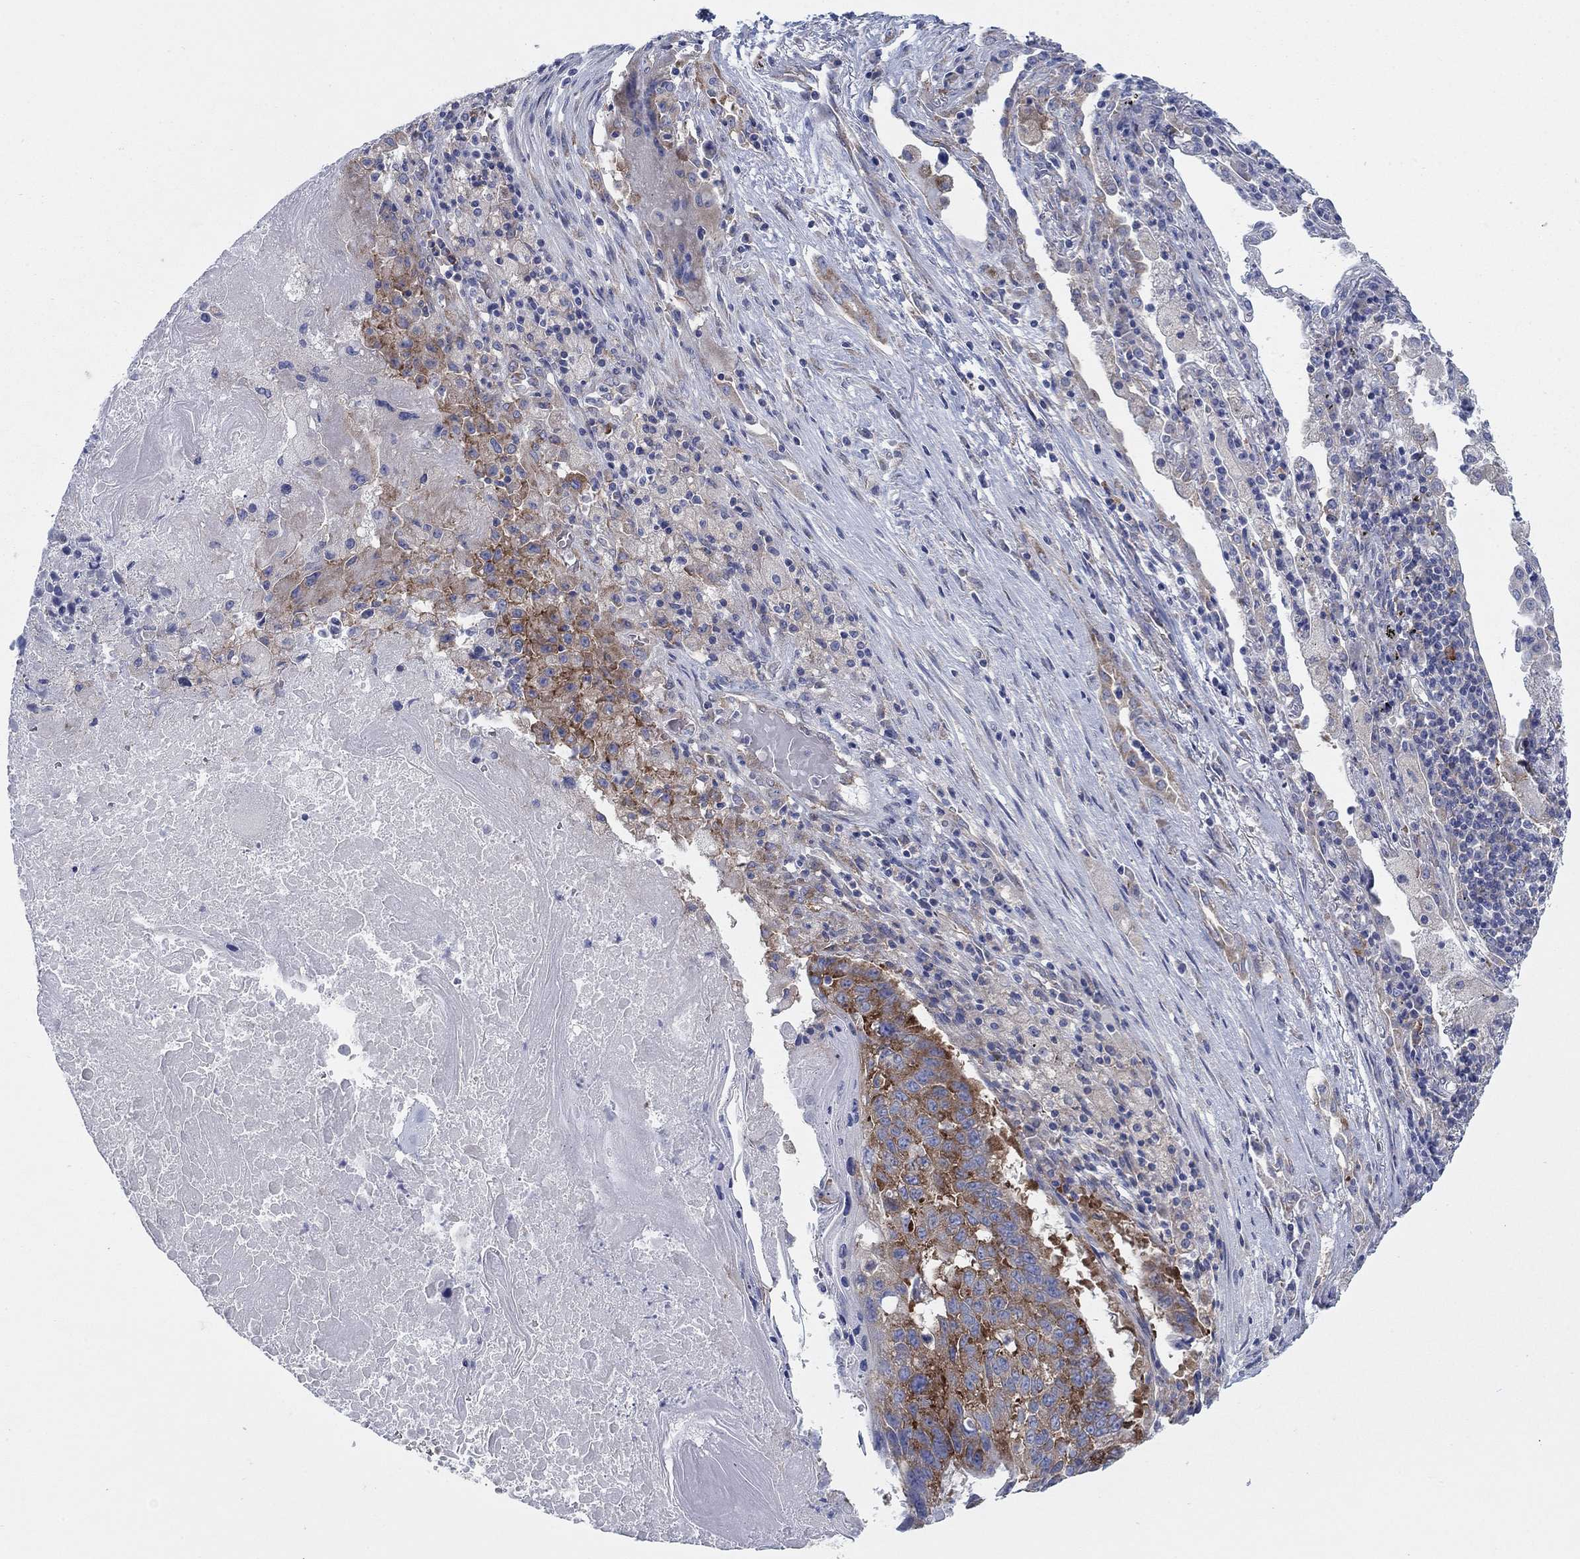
{"staining": {"intensity": "strong", "quantity": "25%-75%", "location": "cytoplasmic/membranous"}, "tissue": "lung cancer", "cell_type": "Tumor cells", "image_type": "cancer", "snomed": [{"axis": "morphology", "description": "Squamous cell carcinoma, NOS"}, {"axis": "topography", "description": "Lung"}], "caption": "Immunohistochemical staining of squamous cell carcinoma (lung) displays high levels of strong cytoplasmic/membranous protein positivity in about 25%-75% of tumor cells. The staining was performed using DAB to visualize the protein expression in brown, while the nuclei were stained in blue with hematoxylin (Magnification: 20x).", "gene": "TMEM59", "patient": {"sex": "male", "age": 73}}